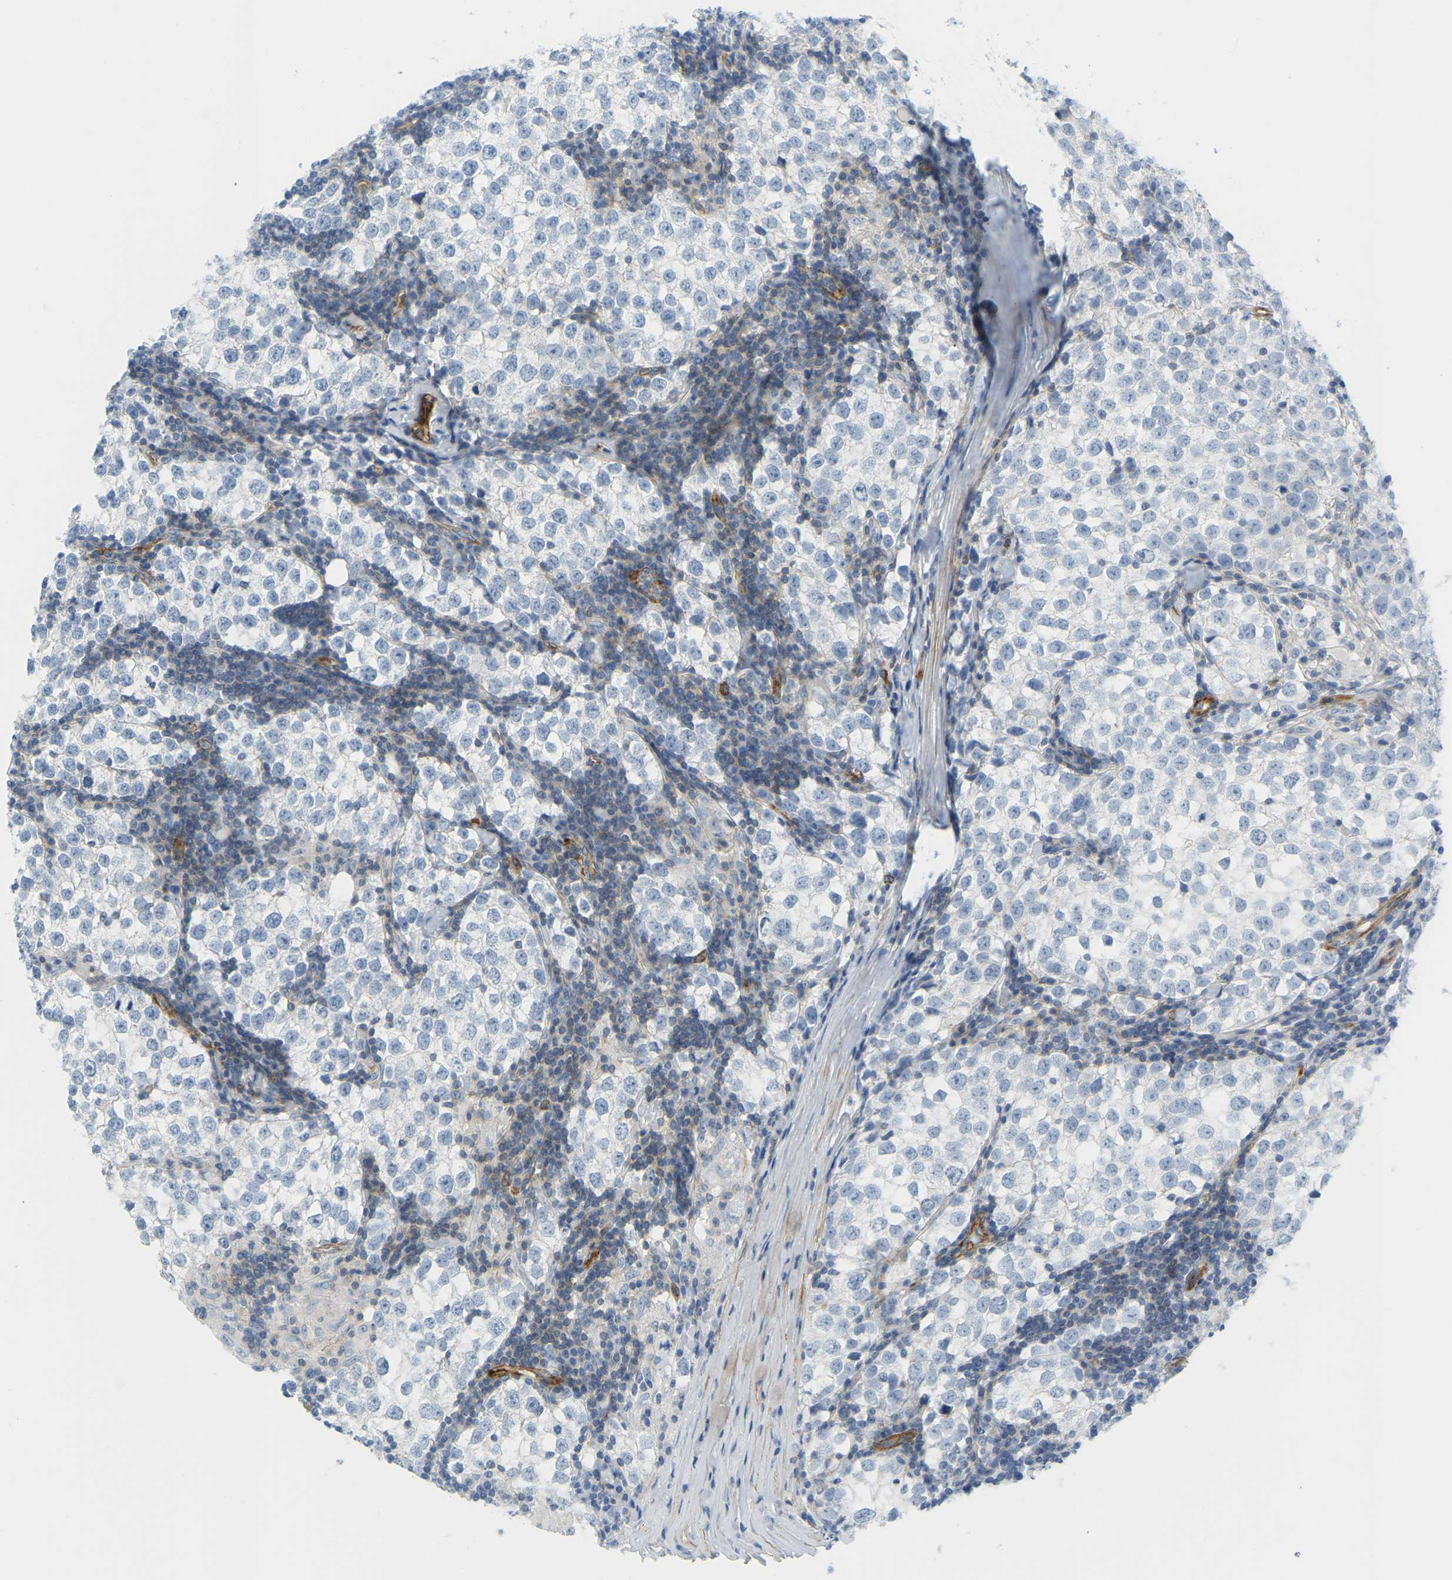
{"staining": {"intensity": "negative", "quantity": "none", "location": "none"}, "tissue": "testis cancer", "cell_type": "Tumor cells", "image_type": "cancer", "snomed": [{"axis": "morphology", "description": "Seminoma, NOS"}, {"axis": "morphology", "description": "Carcinoma, Embryonal, NOS"}, {"axis": "topography", "description": "Testis"}], "caption": "Tumor cells show no significant protein positivity in testis seminoma.", "gene": "MYL3", "patient": {"sex": "male", "age": 36}}